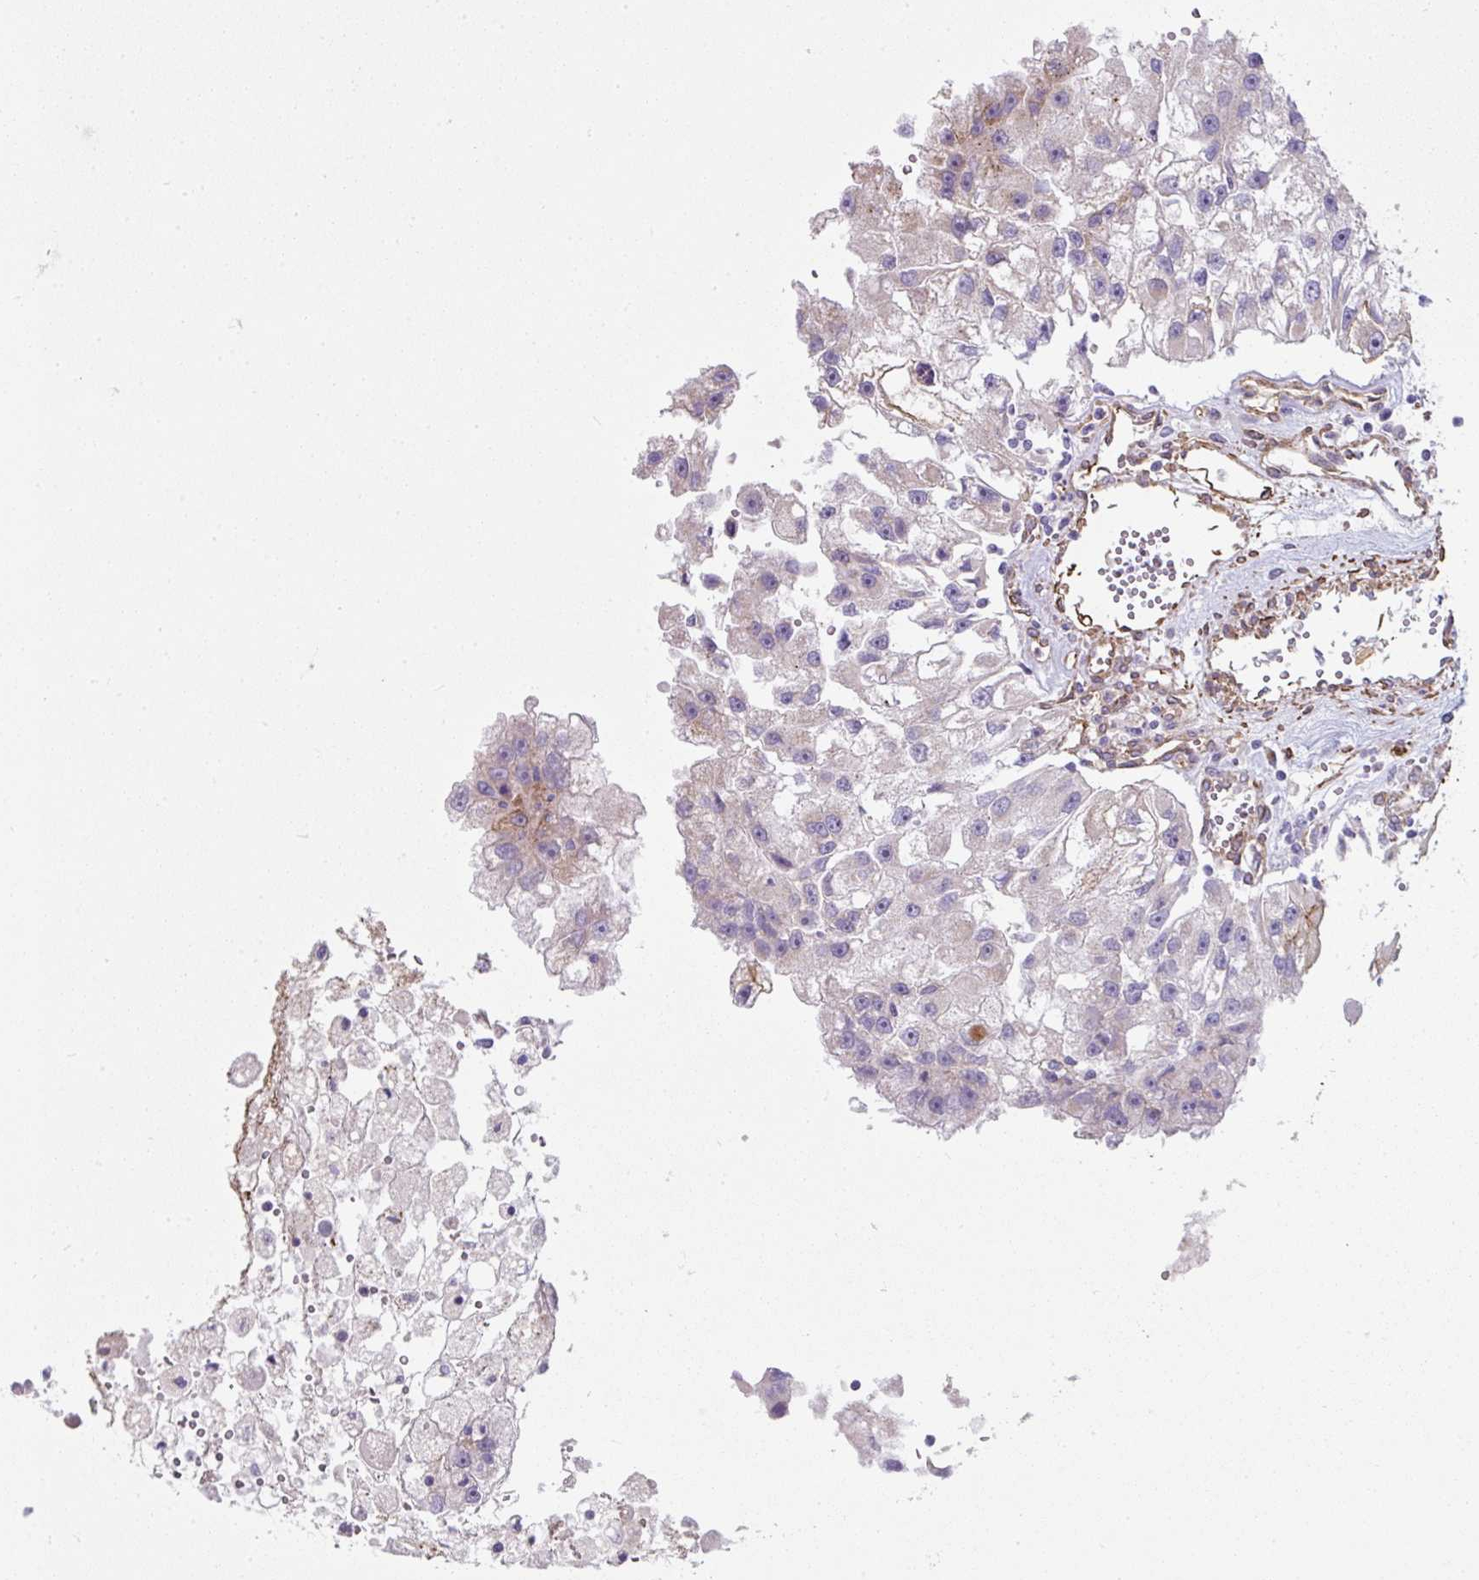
{"staining": {"intensity": "weak", "quantity": "<25%", "location": "cytoplasmic/membranous"}, "tissue": "renal cancer", "cell_type": "Tumor cells", "image_type": "cancer", "snomed": [{"axis": "morphology", "description": "Adenocarcinoma, NOS"}, {"axis": "topography", "description": "Kidney"}], "caption": "The photomicrograph exhibits no significant positivity in tumor cells of renal cancer (adenocarcinoma).", "gene": "ANKUB1", "patient": {"sex": "male", "age": 63}}